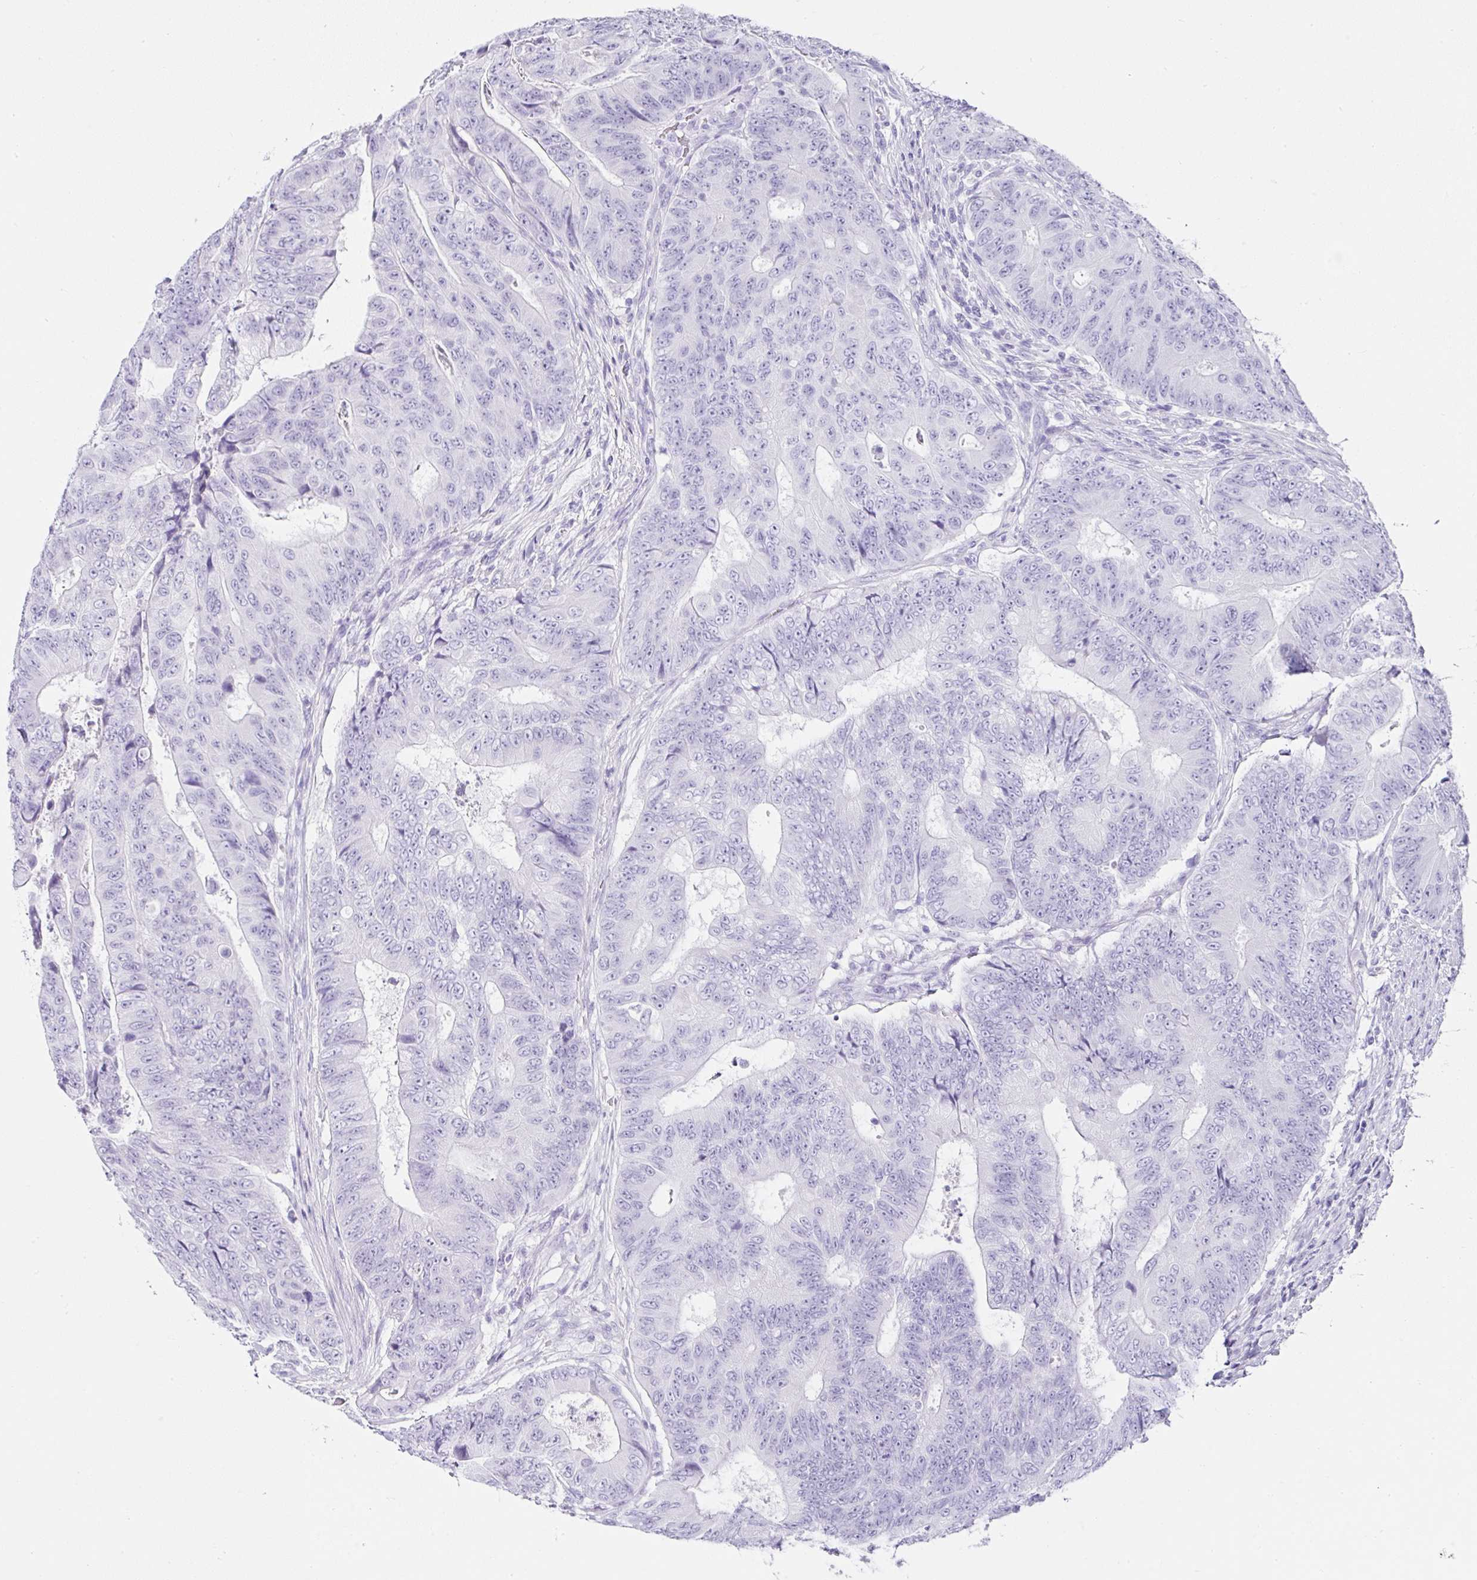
{"staining": {"intensity": "negative", "quantity": "none", "location": "none"}, "tissue": "colorectal cancer", "cell_type": "Tumor cells", "image_type": "cancer", "snomed": [{"axis": "morphology", "description": "Adenocarcinoma, NOS"}, {"axis": "topography", "description": "Colon"}], "caption": "This is a photomicrograph of immunohistochemistry staining of colorectal adenocarcinoma, which shows no staining in tumor cells.", "gene": "SERPINB3", "patient": {"sex": "female", "age": 48}}